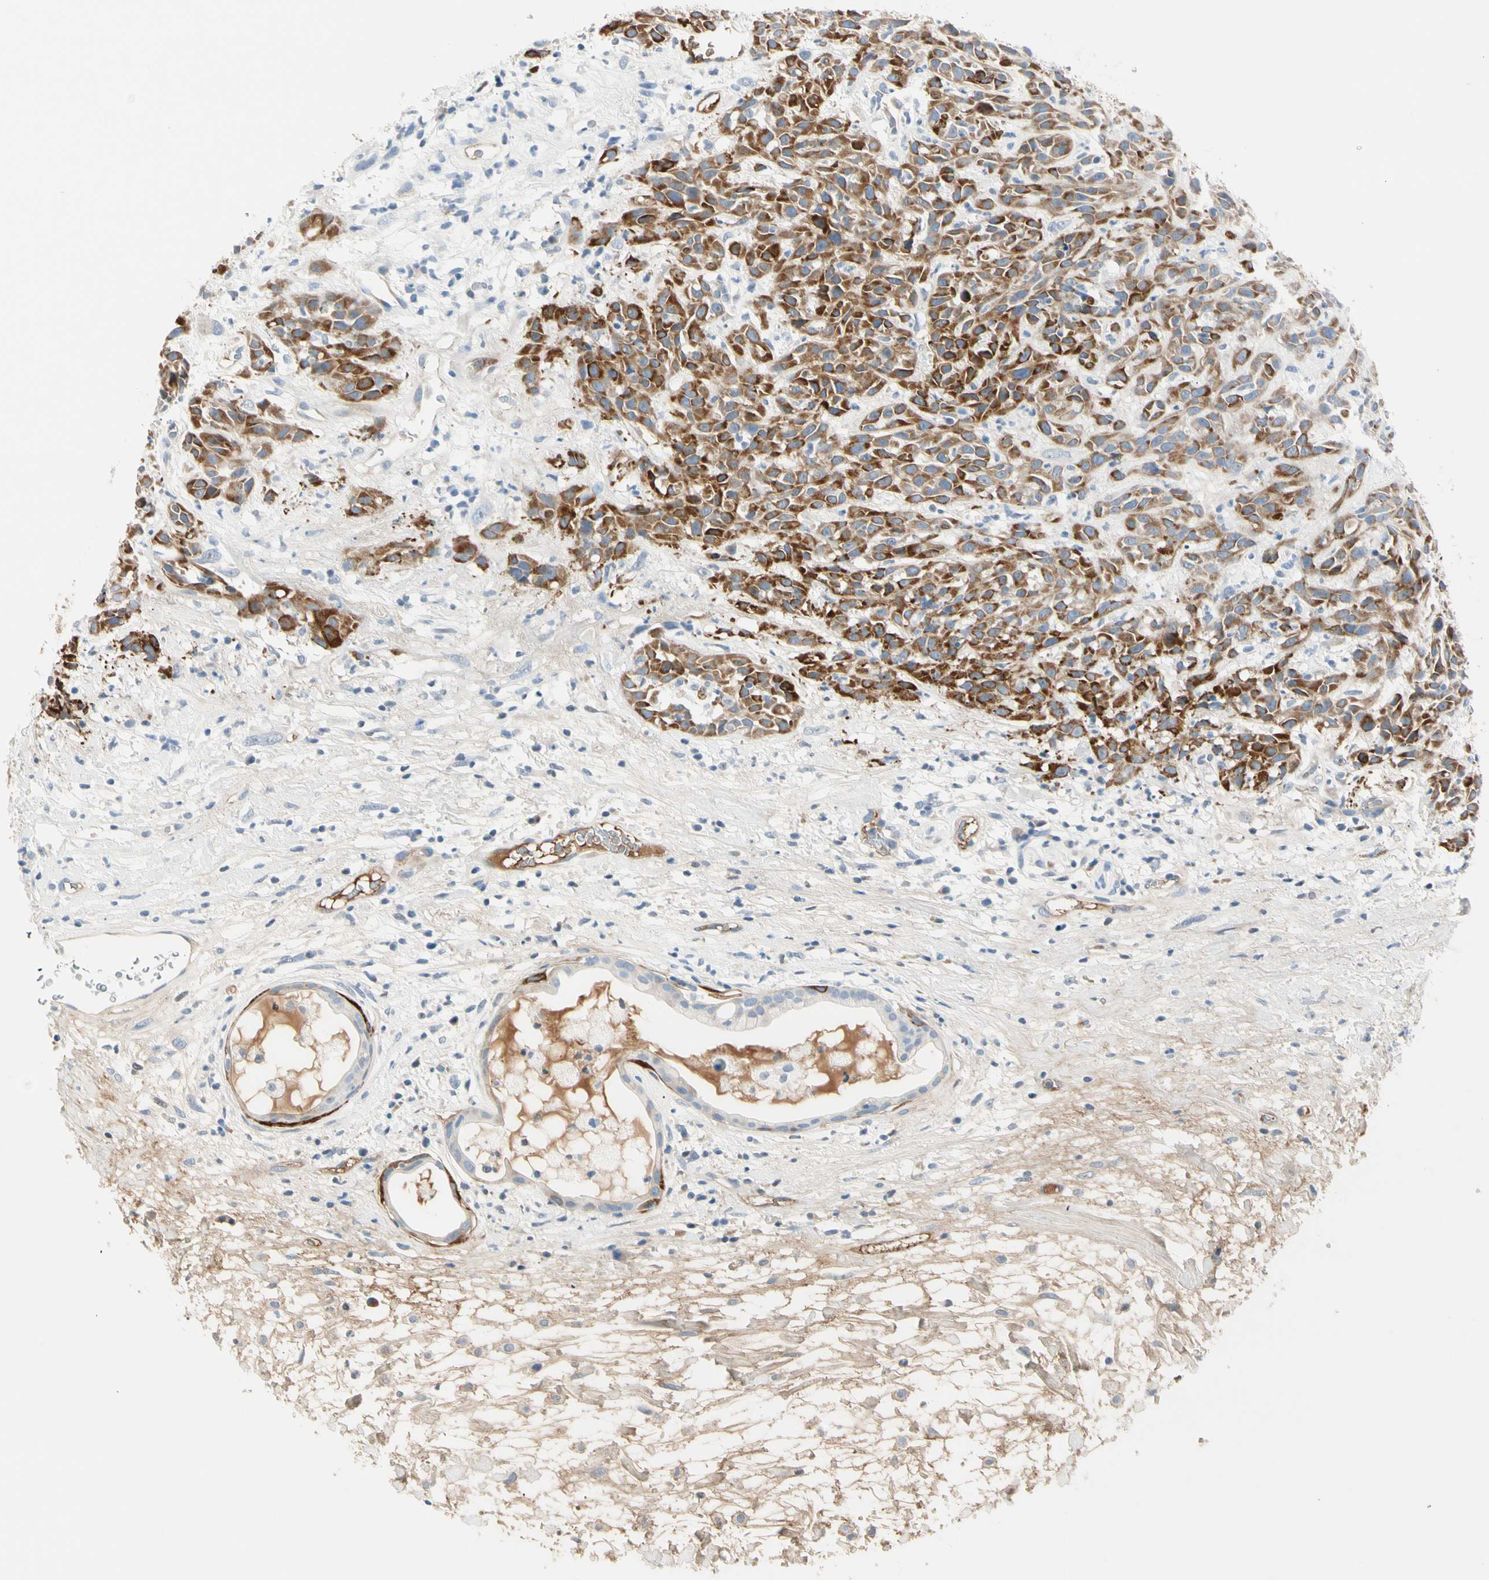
{"staining": {"intensity": "strong", "quantity": ">75%", "location": "cytoplasmic/membranous"}, "tissue": "head and neck cancer", "cell_type": "Tumor cells", "image_type": "cancer", "snomed": [{"axis": "morphology", "description": "Normal tissue, NOS"}, {"axis": "morphology", "description": "Squamous cell carcinoma, NOS"}, {"axis": "topography", "description": "Cartilage tissue"}, {"axis": "topography", "description": "Head-Neck"}], "caption": "Immunohistochemical staining of head and neck cancer (squamous cell carcinoma) displays high levels of strong cytoplasmic/membranous expression in about >75% of tumor cells.", "gene": "LAMB3", "patient": {"sex": "male", "age": 62}}